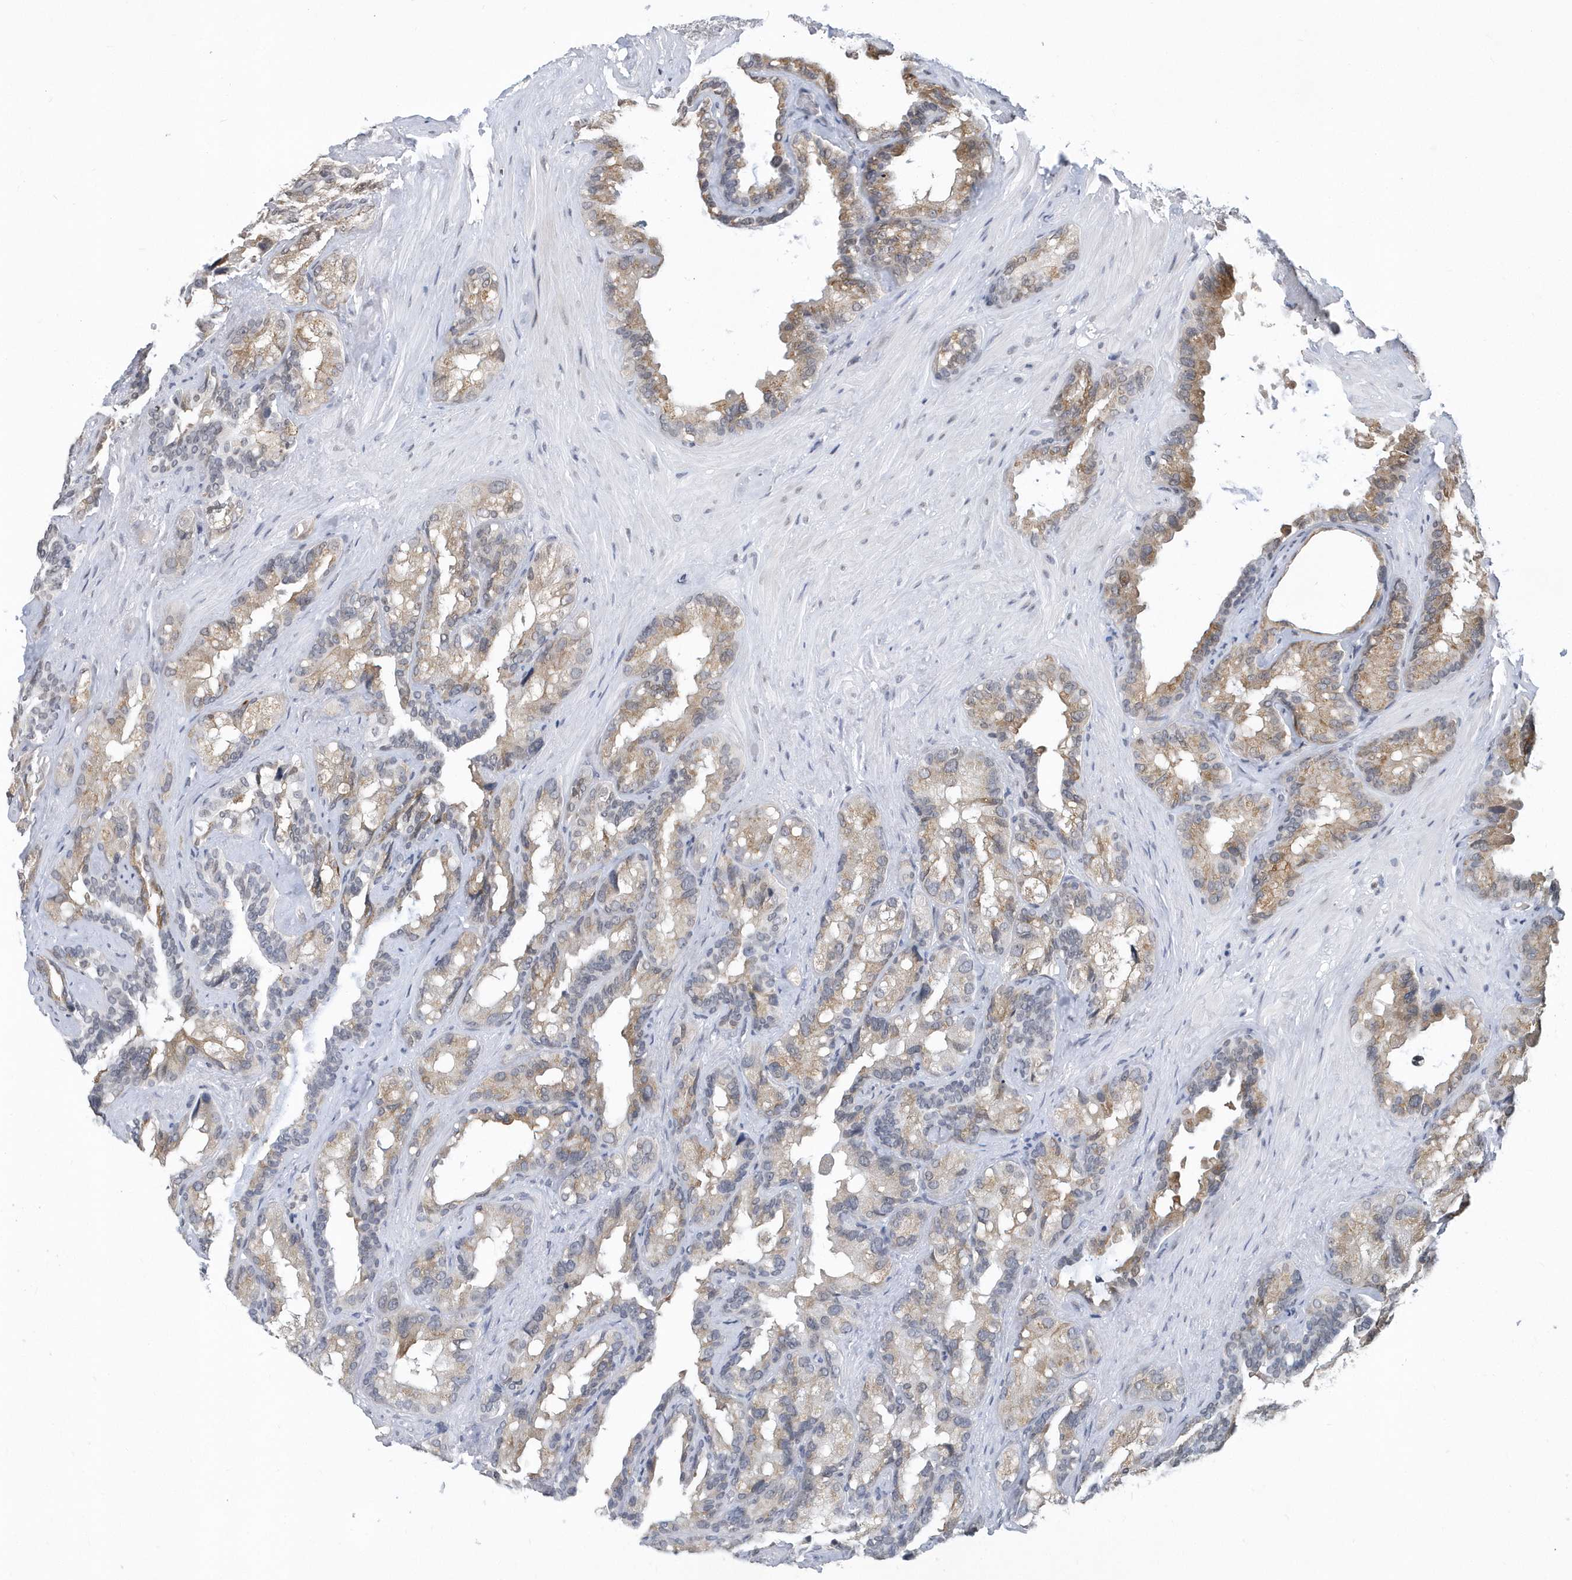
{"staining": {"intensity": "weak", "quantity": ">75%", "location": "cytoplasmic/membranous"}, "tissue": "seminal vesicle", "cell_type": "Glandular cells", "image_type": "normal", "snomed": [{"axis": "morphology", "description": "Normal tissue, NOS"}, {"axis": "topography", "description": "Prostate"}, {"axis": "topography", "description": "Seminal veicle"}], "caption": "A micrograph of human seminal vesicle stained for a protein shows weak cytoplasmic/membranous brown staining in glandular cells. (Brightfield microscopy of DAB IHC at high magnification).", "gene": "VWA5B2", "patient": {"sex": "male", "age": 68}}